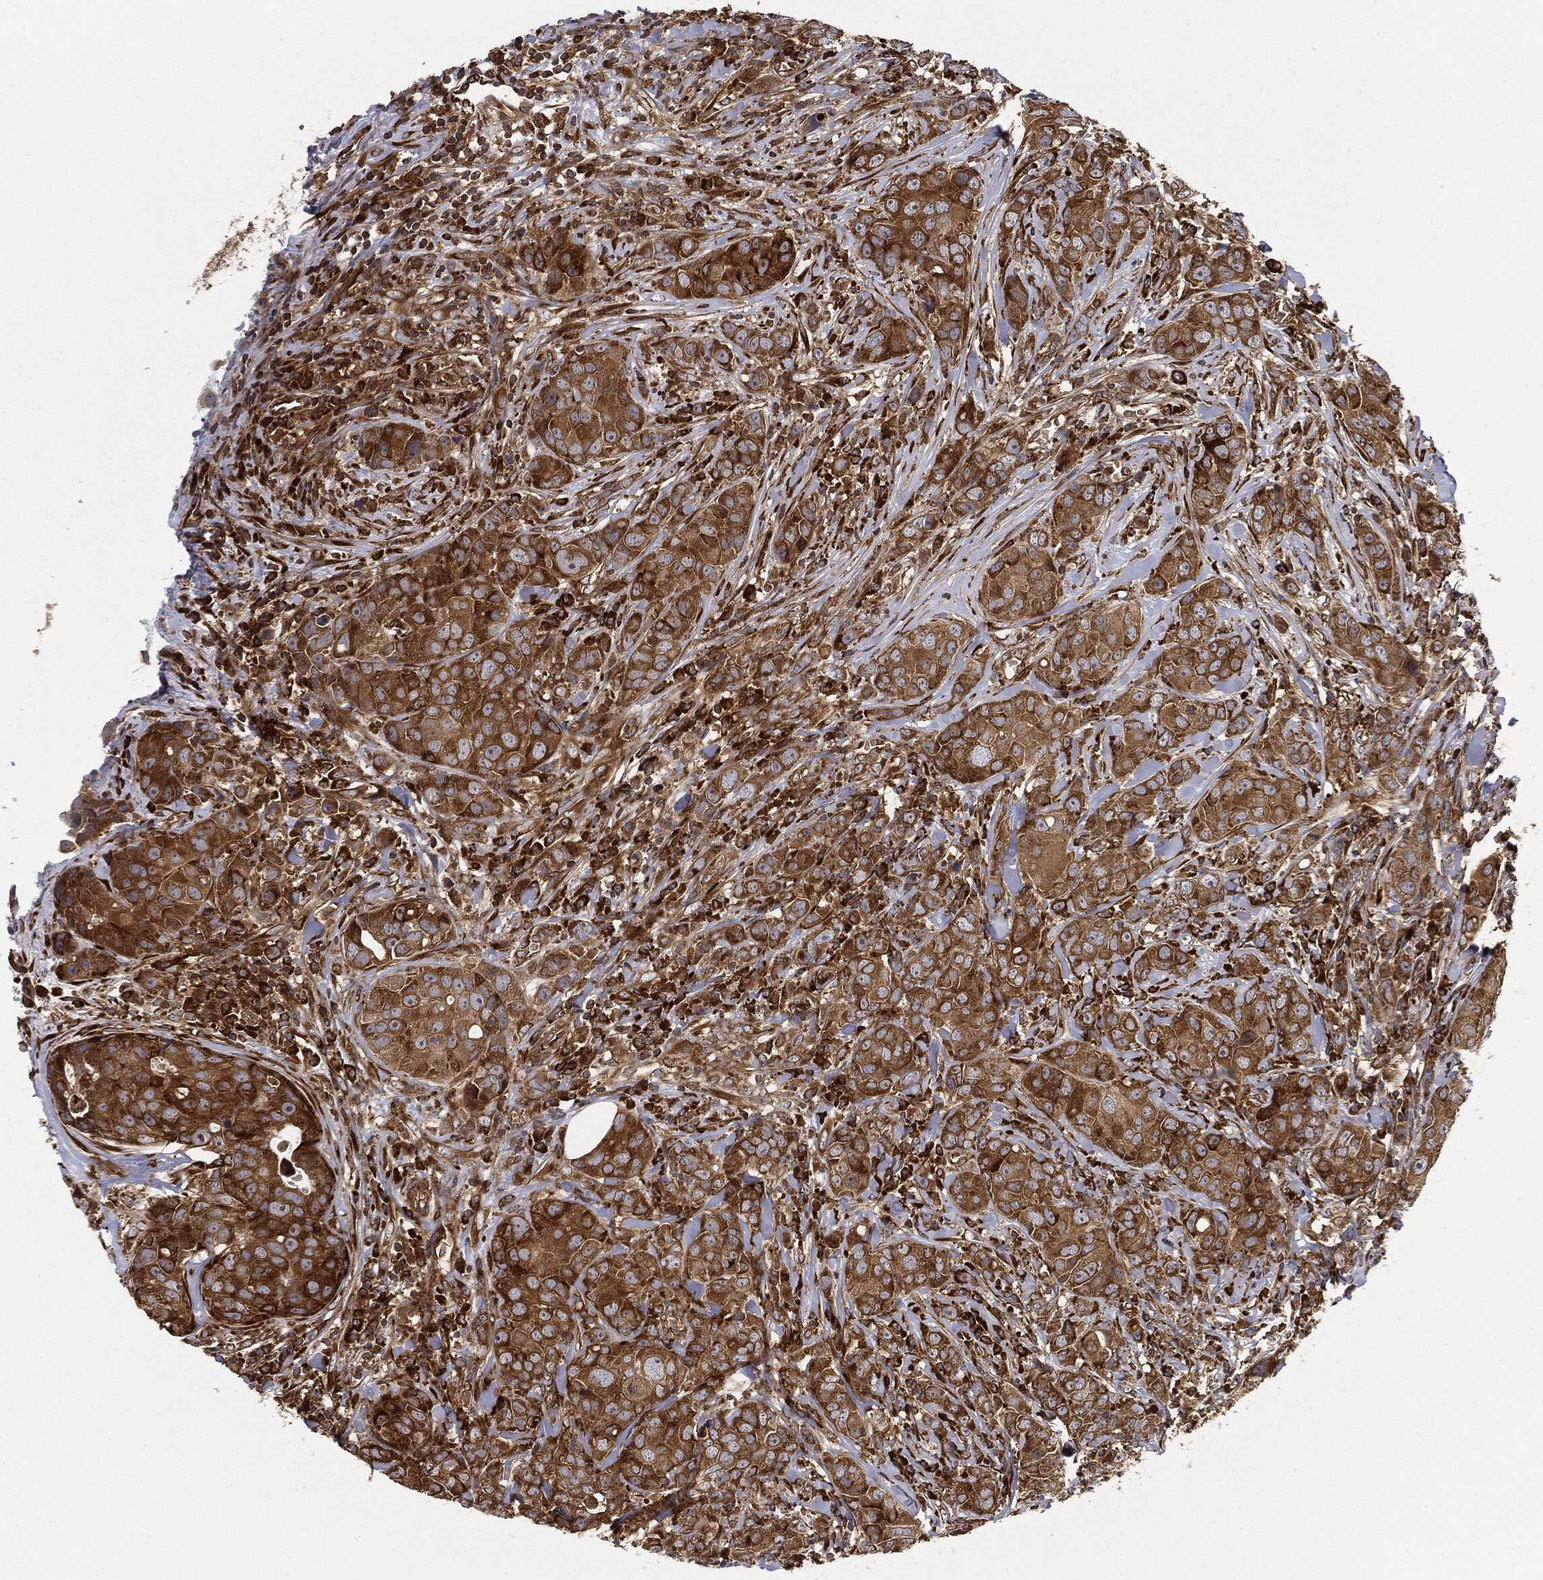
{"staining": {"intensity": "strong", "quantity": ">75%", "location": "cytoplasmic/membranous"}, "tissue": "breast cancer", "cell_type": "Tumor cells", "image_type": "cancer", "snomed": [{"axis": "morphology", "description": "Duct carcinoma"}, {"axis": "topography", "description": "Breast"}], "caption": "DAB immunohistochemical staining of human breast cancer (intraductal carcinoma) displays strong cytoplasmic/membranous protein positivity in approximately >75% of tumor cells.", "gene": "EIF2AK2", "patient": {"sex": "female", "age": 43}}